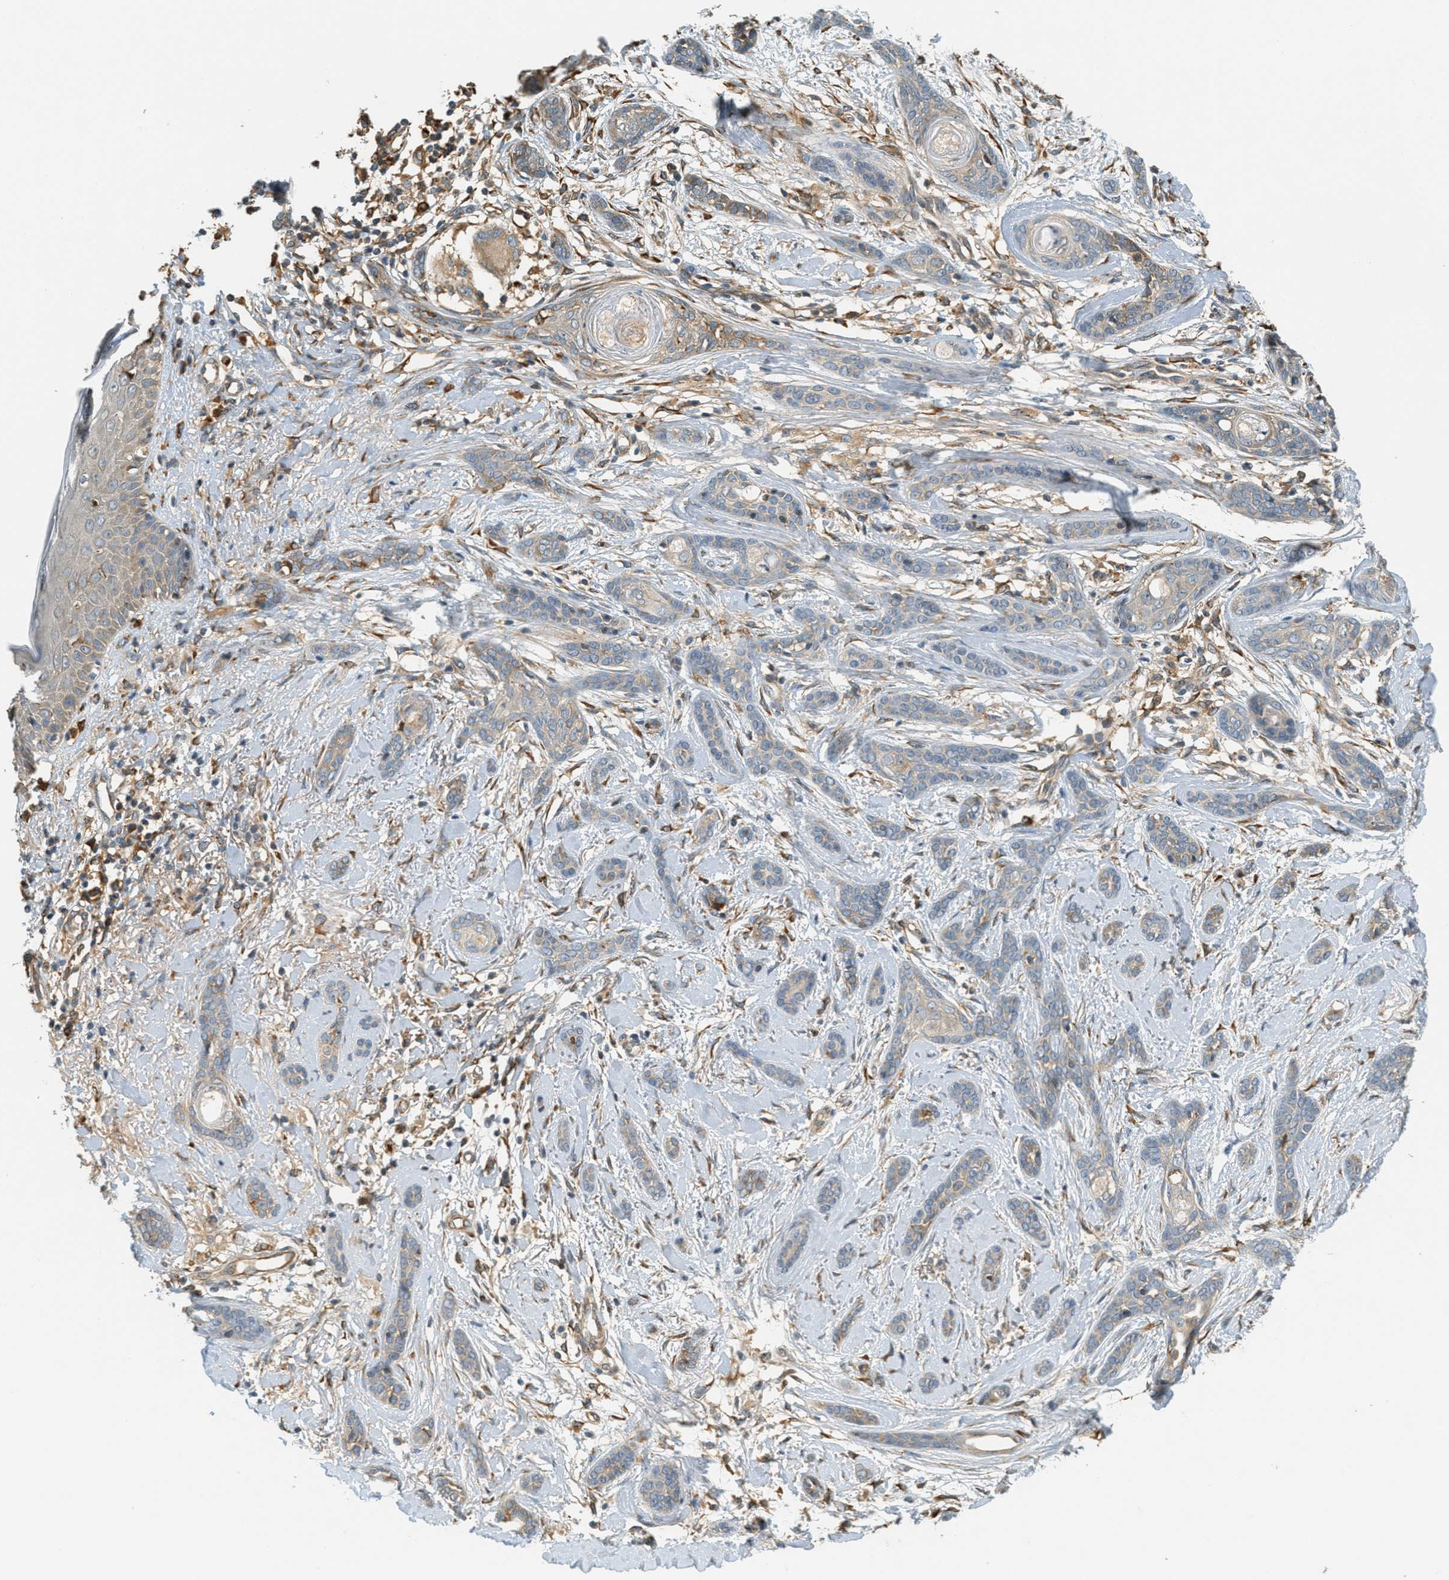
{"staining": {"intensity": "weak", "quantity": "<25%", "location": "cytoplasmic/membranous"}, "tissue": "skin cancer", "cell_type": "Tumor cells", "image_type": "cancer", "snomed": [{"axis": "morphology", "description": "Basal cell carcinoma"}, {"axis": "morphology", "description": "Adnexal tumor, benign"}, {"axis": "topography", "description": "Skin"}], "caption": "An IHC histopathology image of skin basal cell carcinoma is shown. There is no staining in tumor cells of skin basal cell carcinoma.", "gene": "PDK1", "patient": {"sex": "female", "age": 42}}